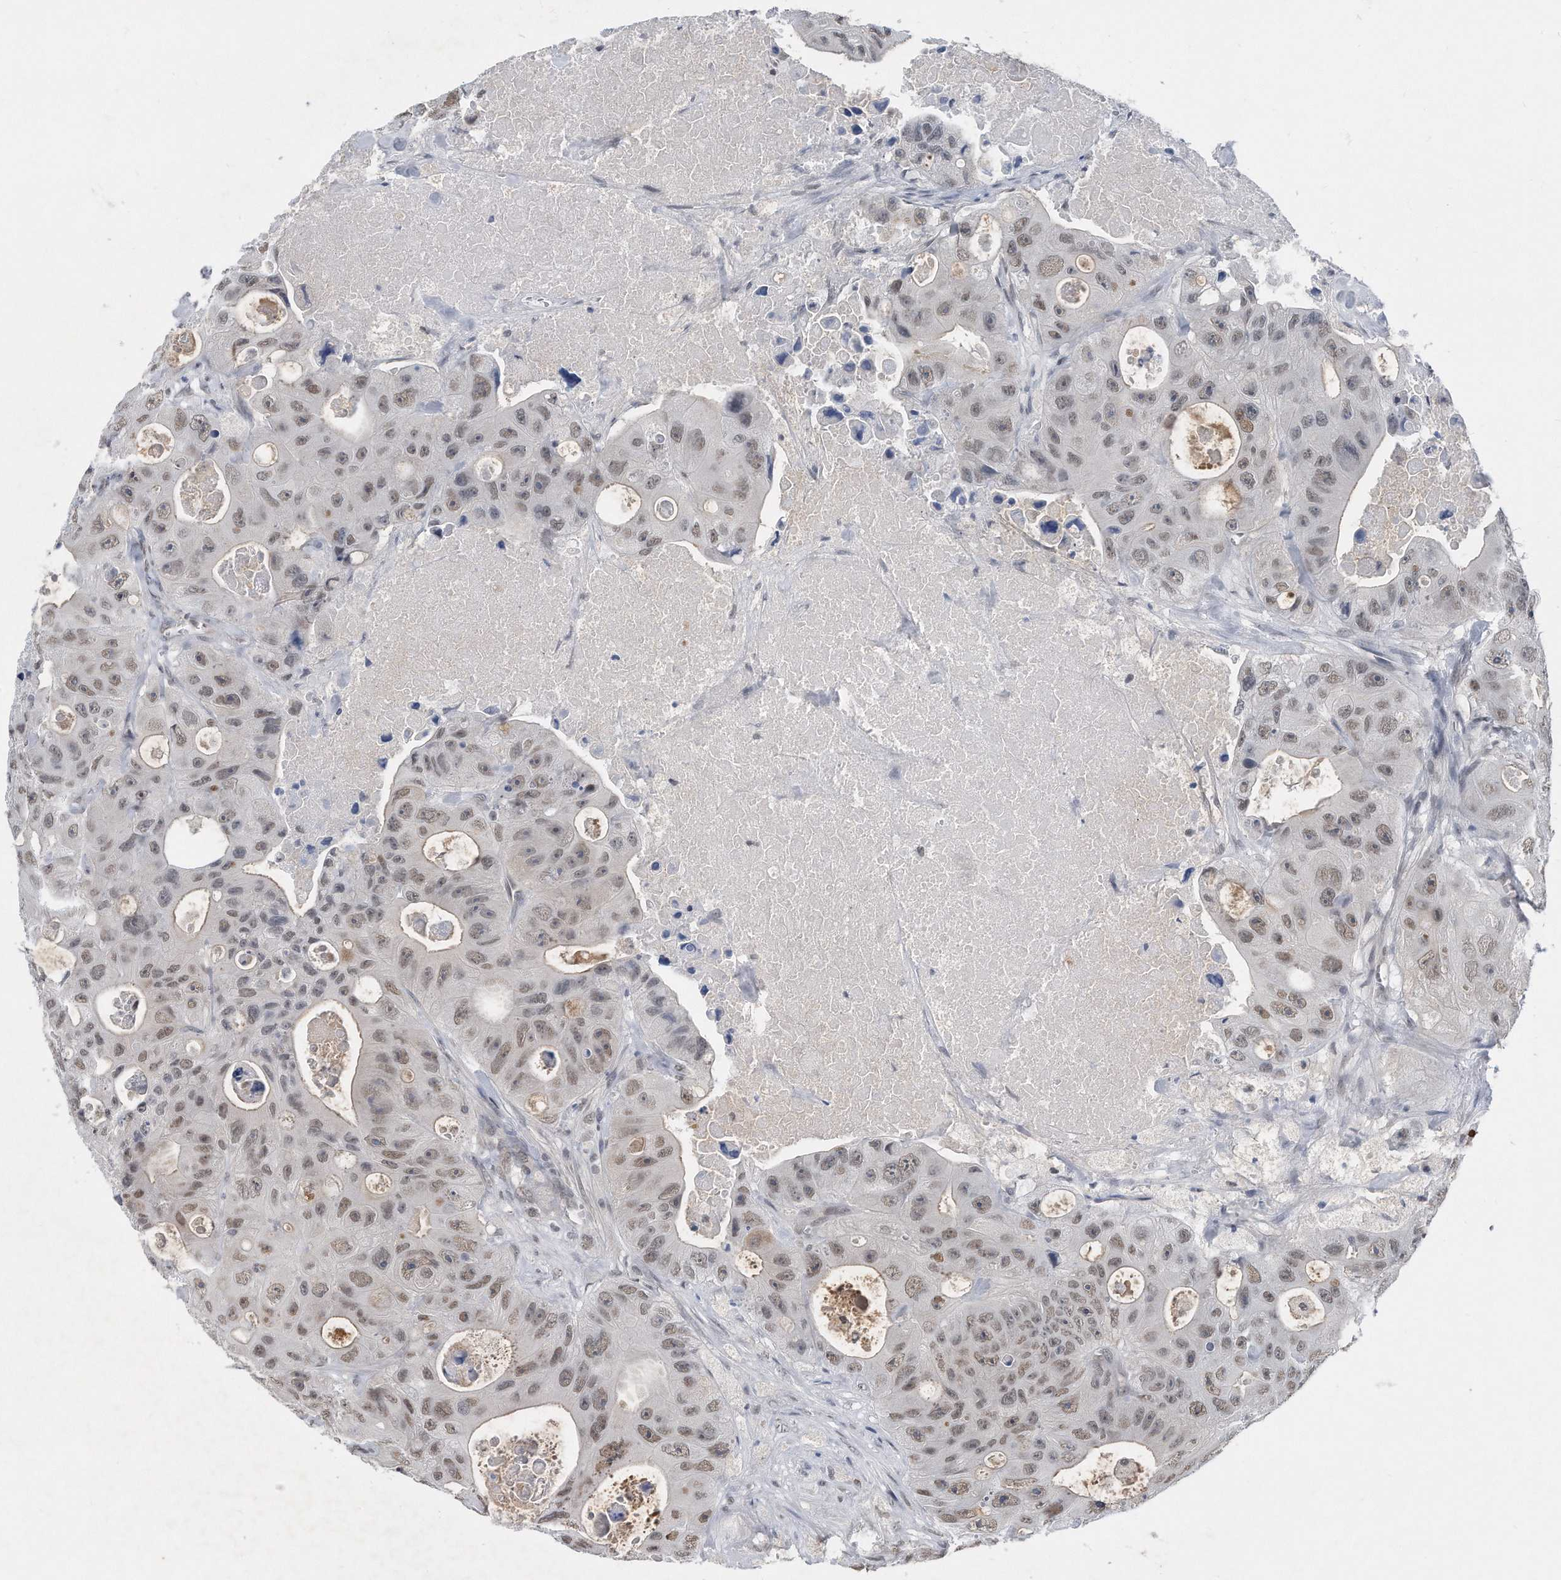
{"staining": {"intensity": "weak", "quantity": "25%-75%", "location": "nuclear"}, "tissue": "colorectal cancer", "cell_type": "Tumor cells", "image_type": "cancer", "snomed": [{"axis": "morphology", "description": "Adenocarcinoma, NOS"}, {"axis": "topography", "description": "Colon"}], "caption": "A brown stain labels weak nuclear expression of a protein in adenocarcinoma (colorectal) tumor cells.", "gene": "TP53INP1", "patient": {"sex": "female", "age": 46}}